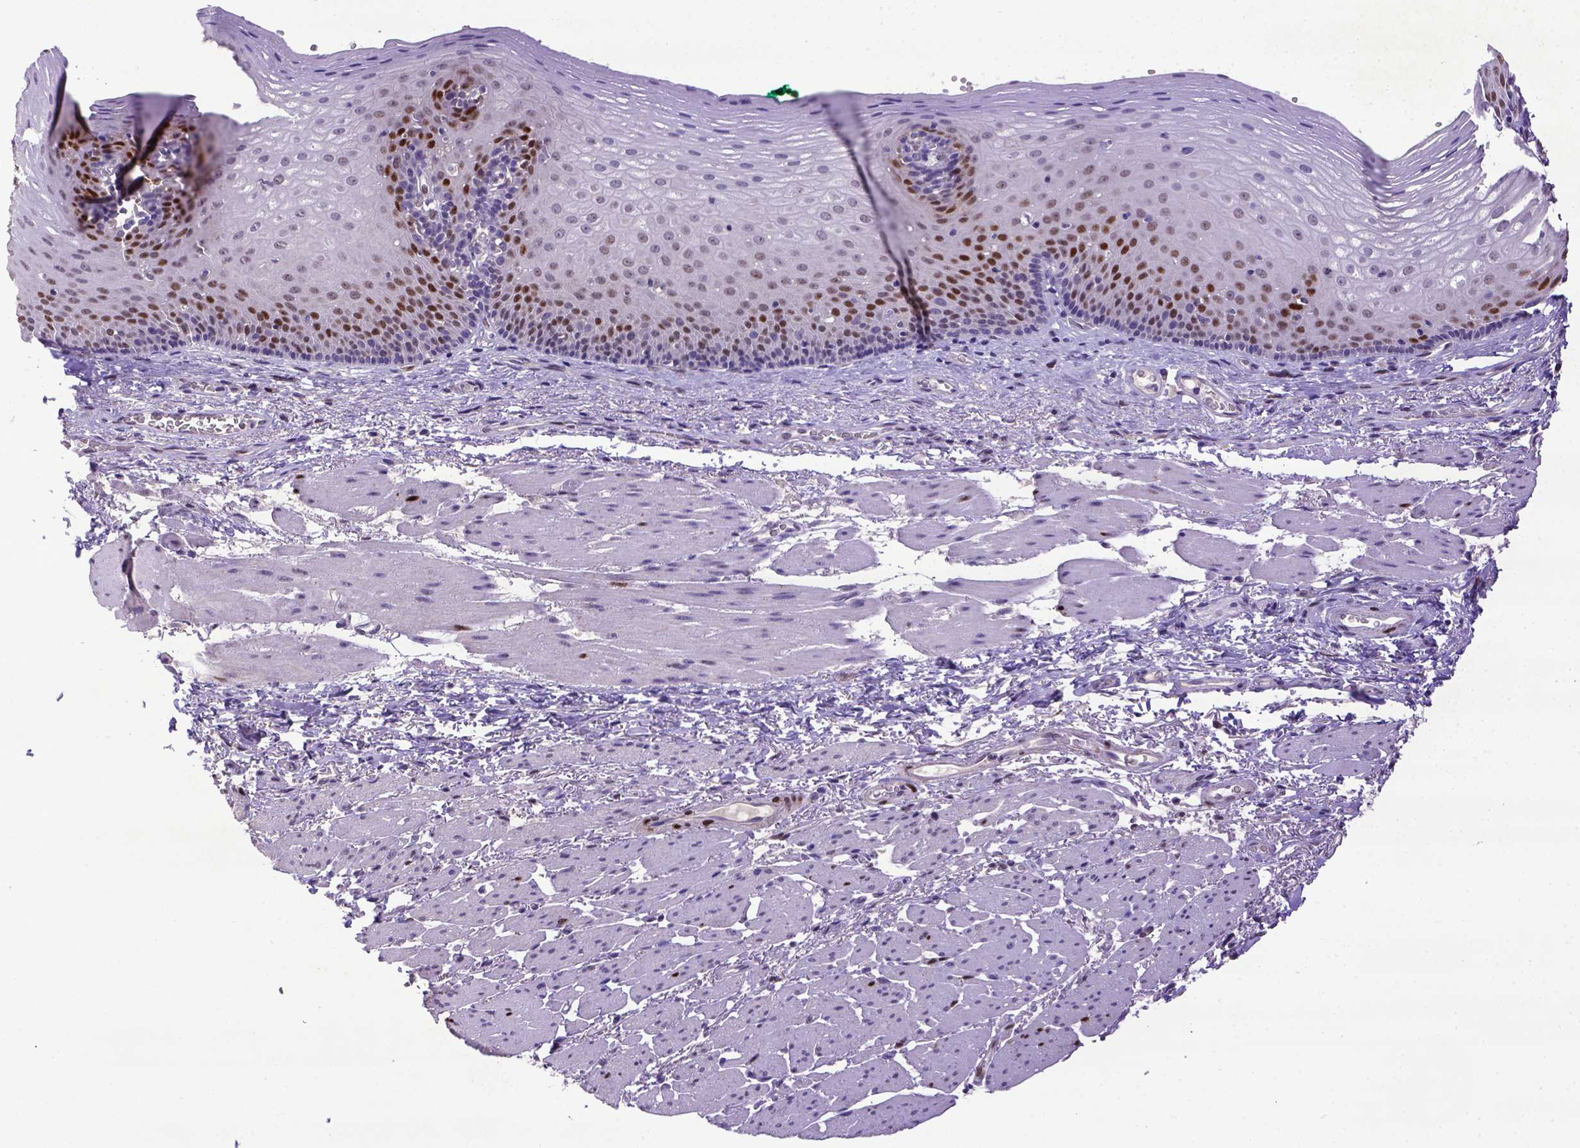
{"staining": {"intensity": "strong", "quantity": "<25%", "location": "nuclear"}, "tissue": "esophagus", "cell_type": "Squamous epithelial cells", "image_type": "normal", "snomed": [{"axis": "morphology", "description": "Normal tissue, NOS"}, {"axis": "topography", "description": "Esophagus"}], "caption": "Esophagus stained for a protein (brown) shows strong nuclear positive staining in approximately <25% of squamous epithelial cells.", "gene": "CDKN1A", "patient": {"sex": "male", "age": 76}}